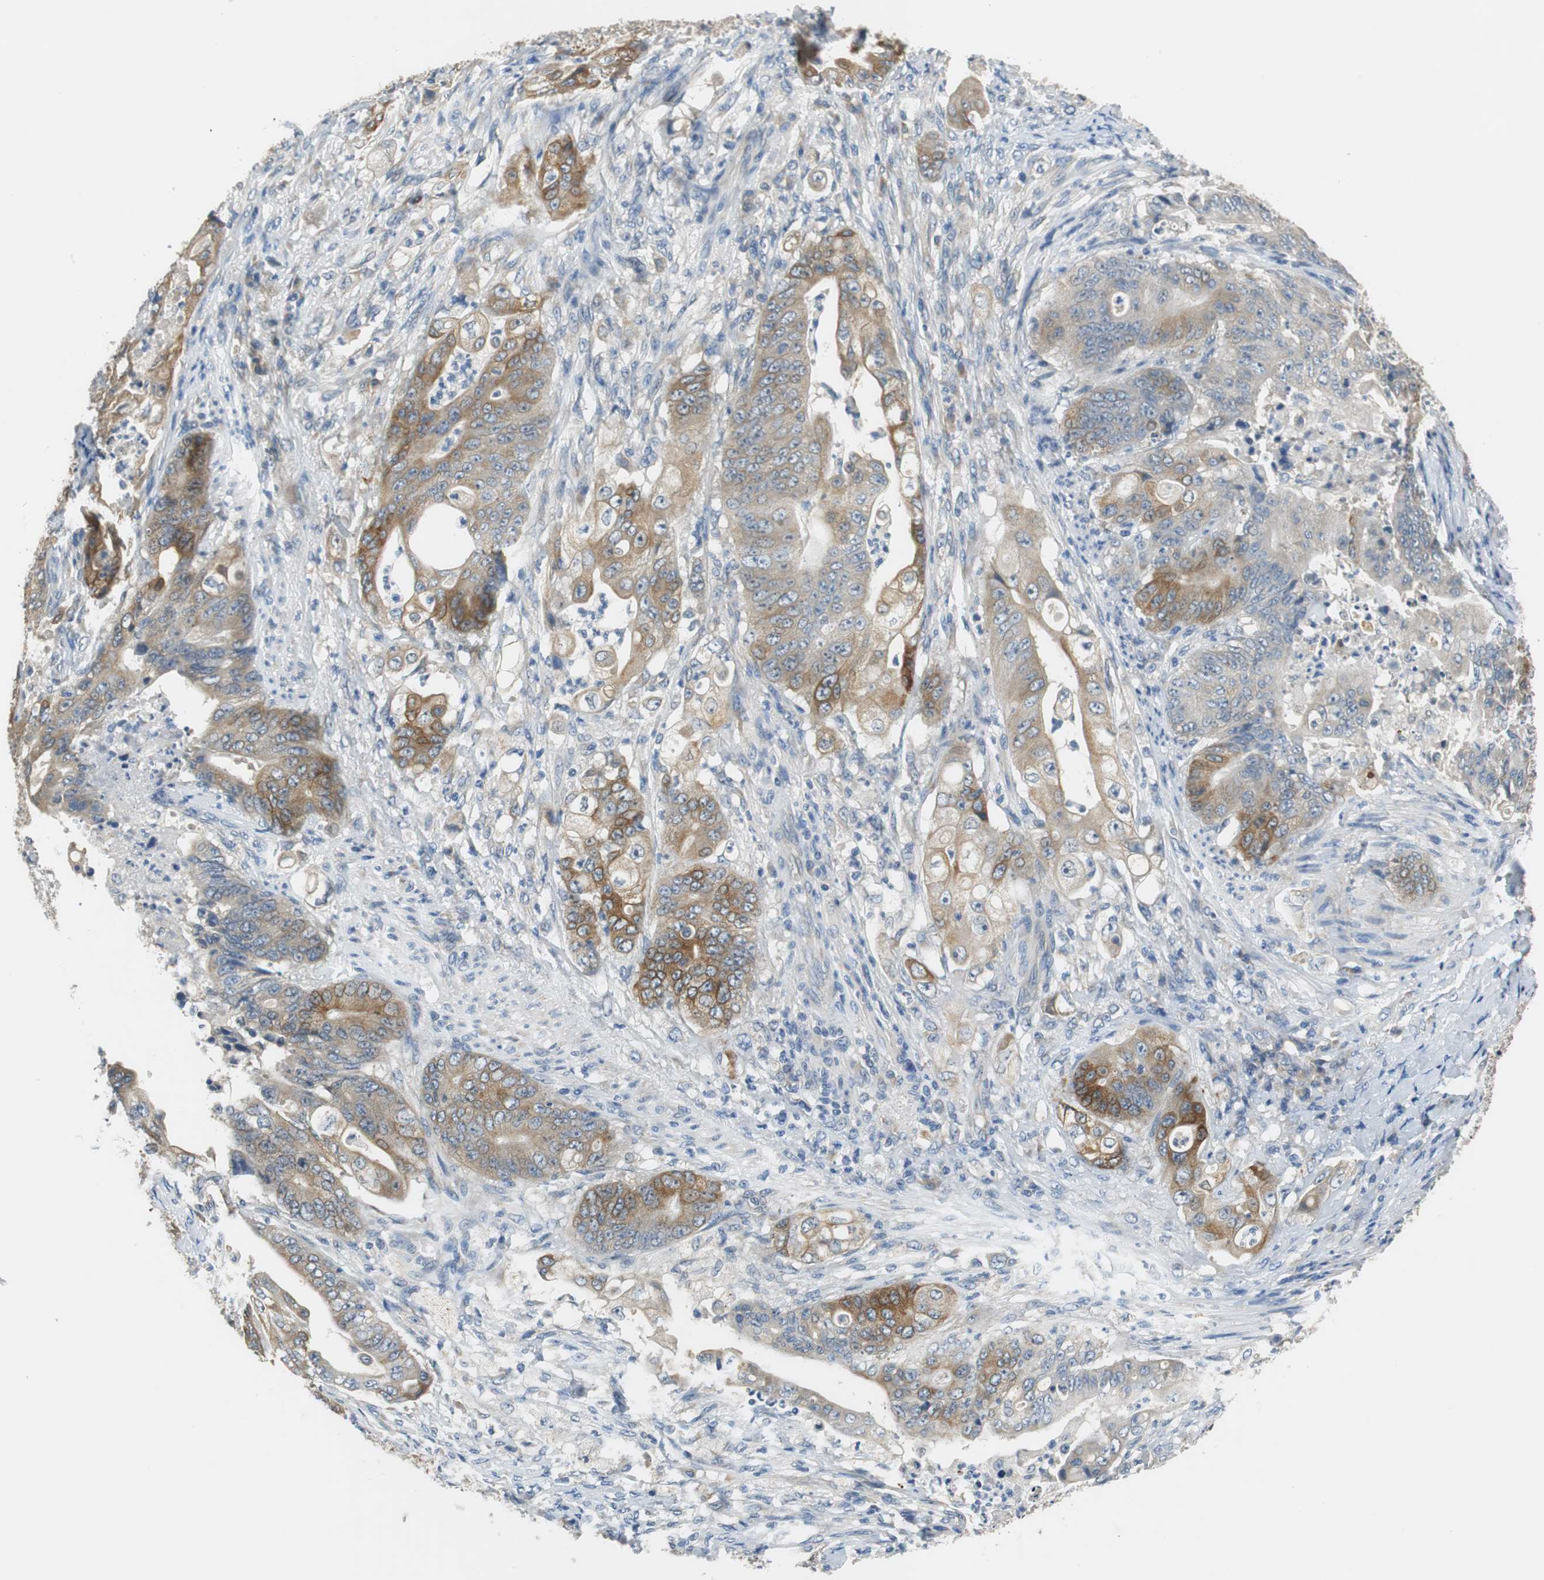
{"staining": {"intensity": "moderate", "quantity": "25%-75%", "location": "cytoplasmic/membranous"}, "tissue": "stomach cancer", "cell_type": "Tumor cells", "image_type": "cancer", "snomed": [{"axis": "morphology", "description": "Adenocarcinoma, NOS"}, {"axis": "topography", "description": "Stomach"}], "caption": "Tumor cells reveal medium levels of moderate cytoplasmic/membranous positivity in about 25%-75% of cells in adenocarcinoma (stomach).", "gene": "FADS2", "patient": {"sex": "female", "age": 73}}